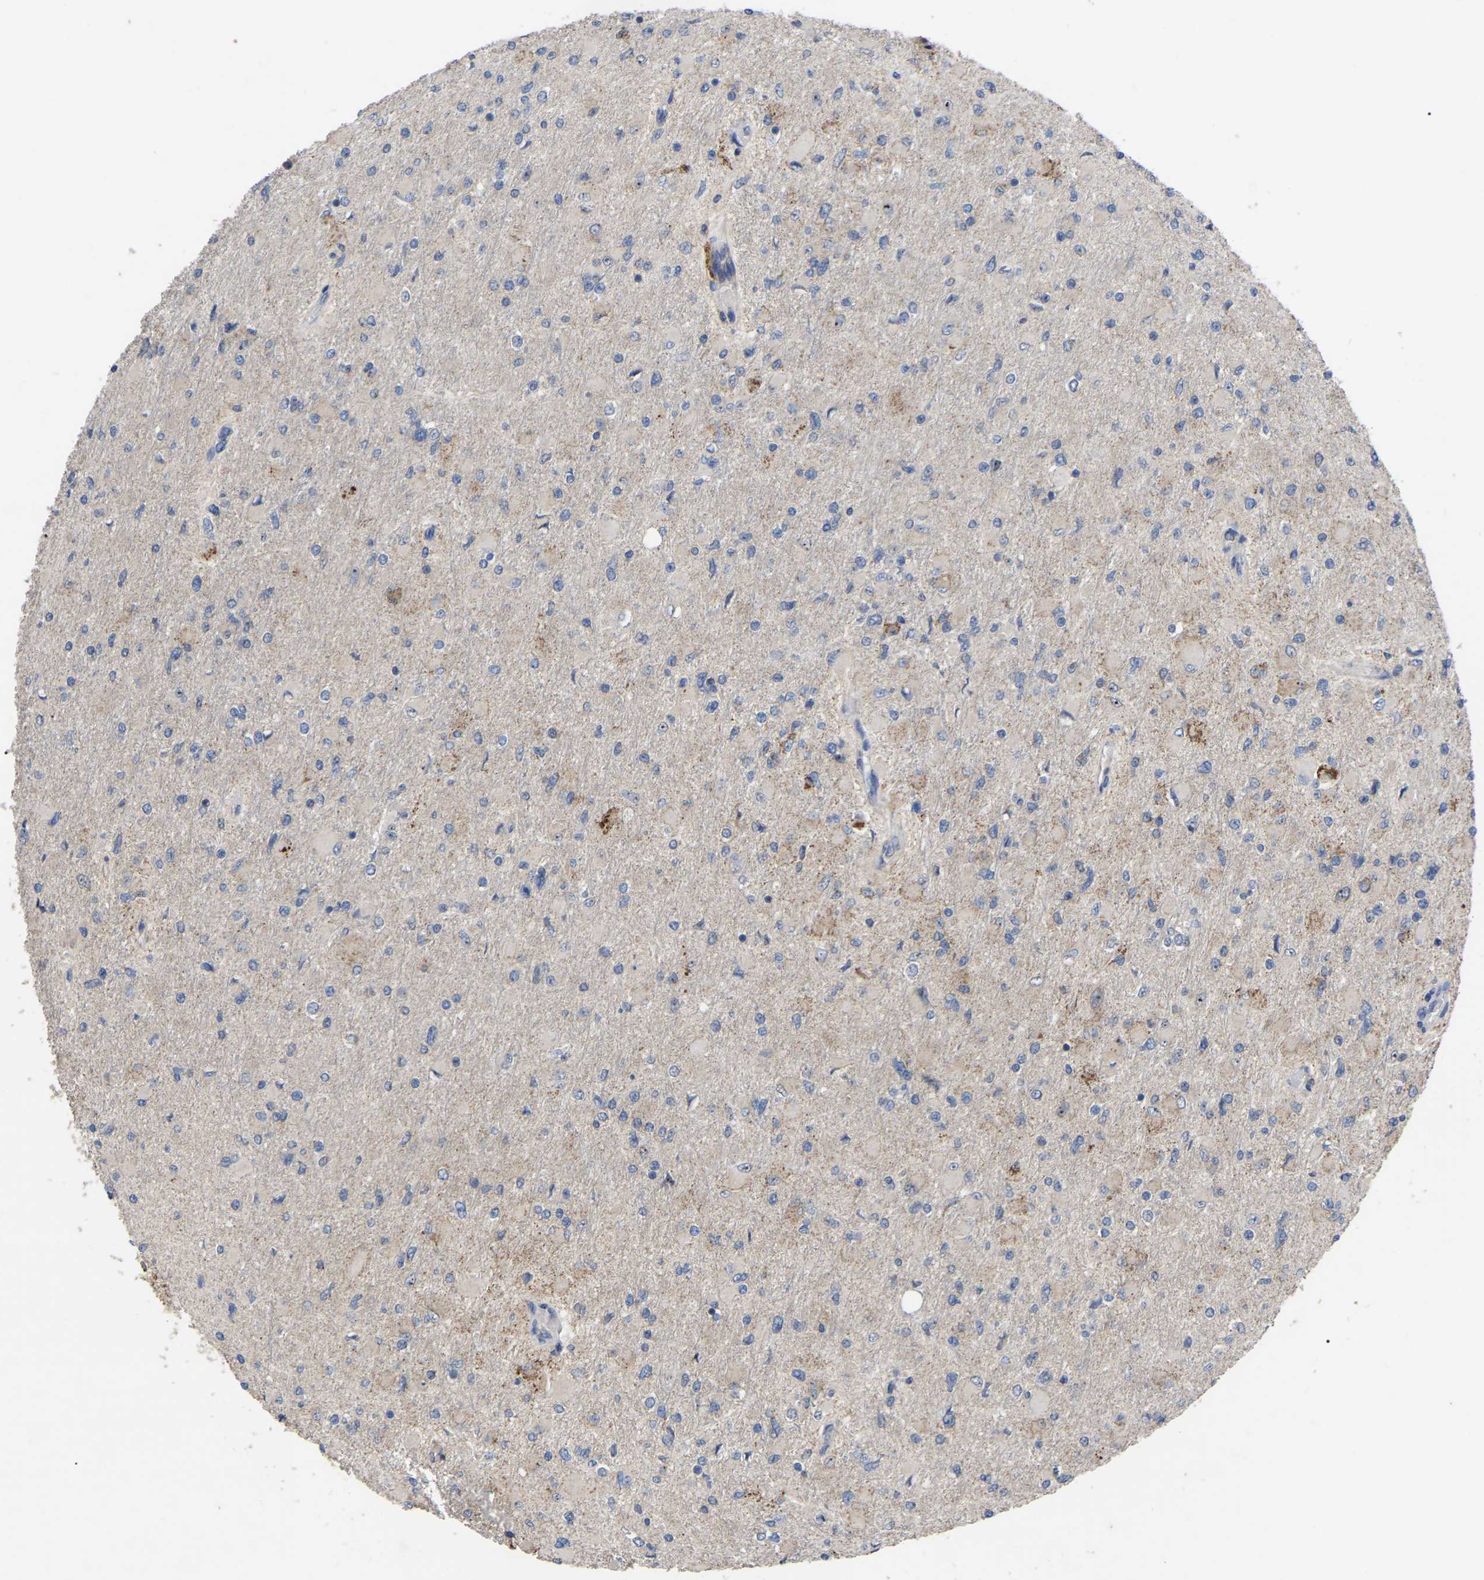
{"staining": {"intensity": "moderate", "quantity": "<25%", "location": "cytoplasmic/membranous"}, "tissue": "glioma", "cell_type": "Tumor cells", "image_type": "cancer", "snomed": [{"axis": "morphology", "description": "Glioma, malignant, High grade"}, {"axis": "topography", "description": "Cerebral cortex"}], "caption": "Malignant glioma (high-grade) stained with IHC shows moderate cytoplasmic/membranous positivity in about <25% of tumor cells.", "gene": "NOP53", "patient": {"sex": "female", "age": 36}}